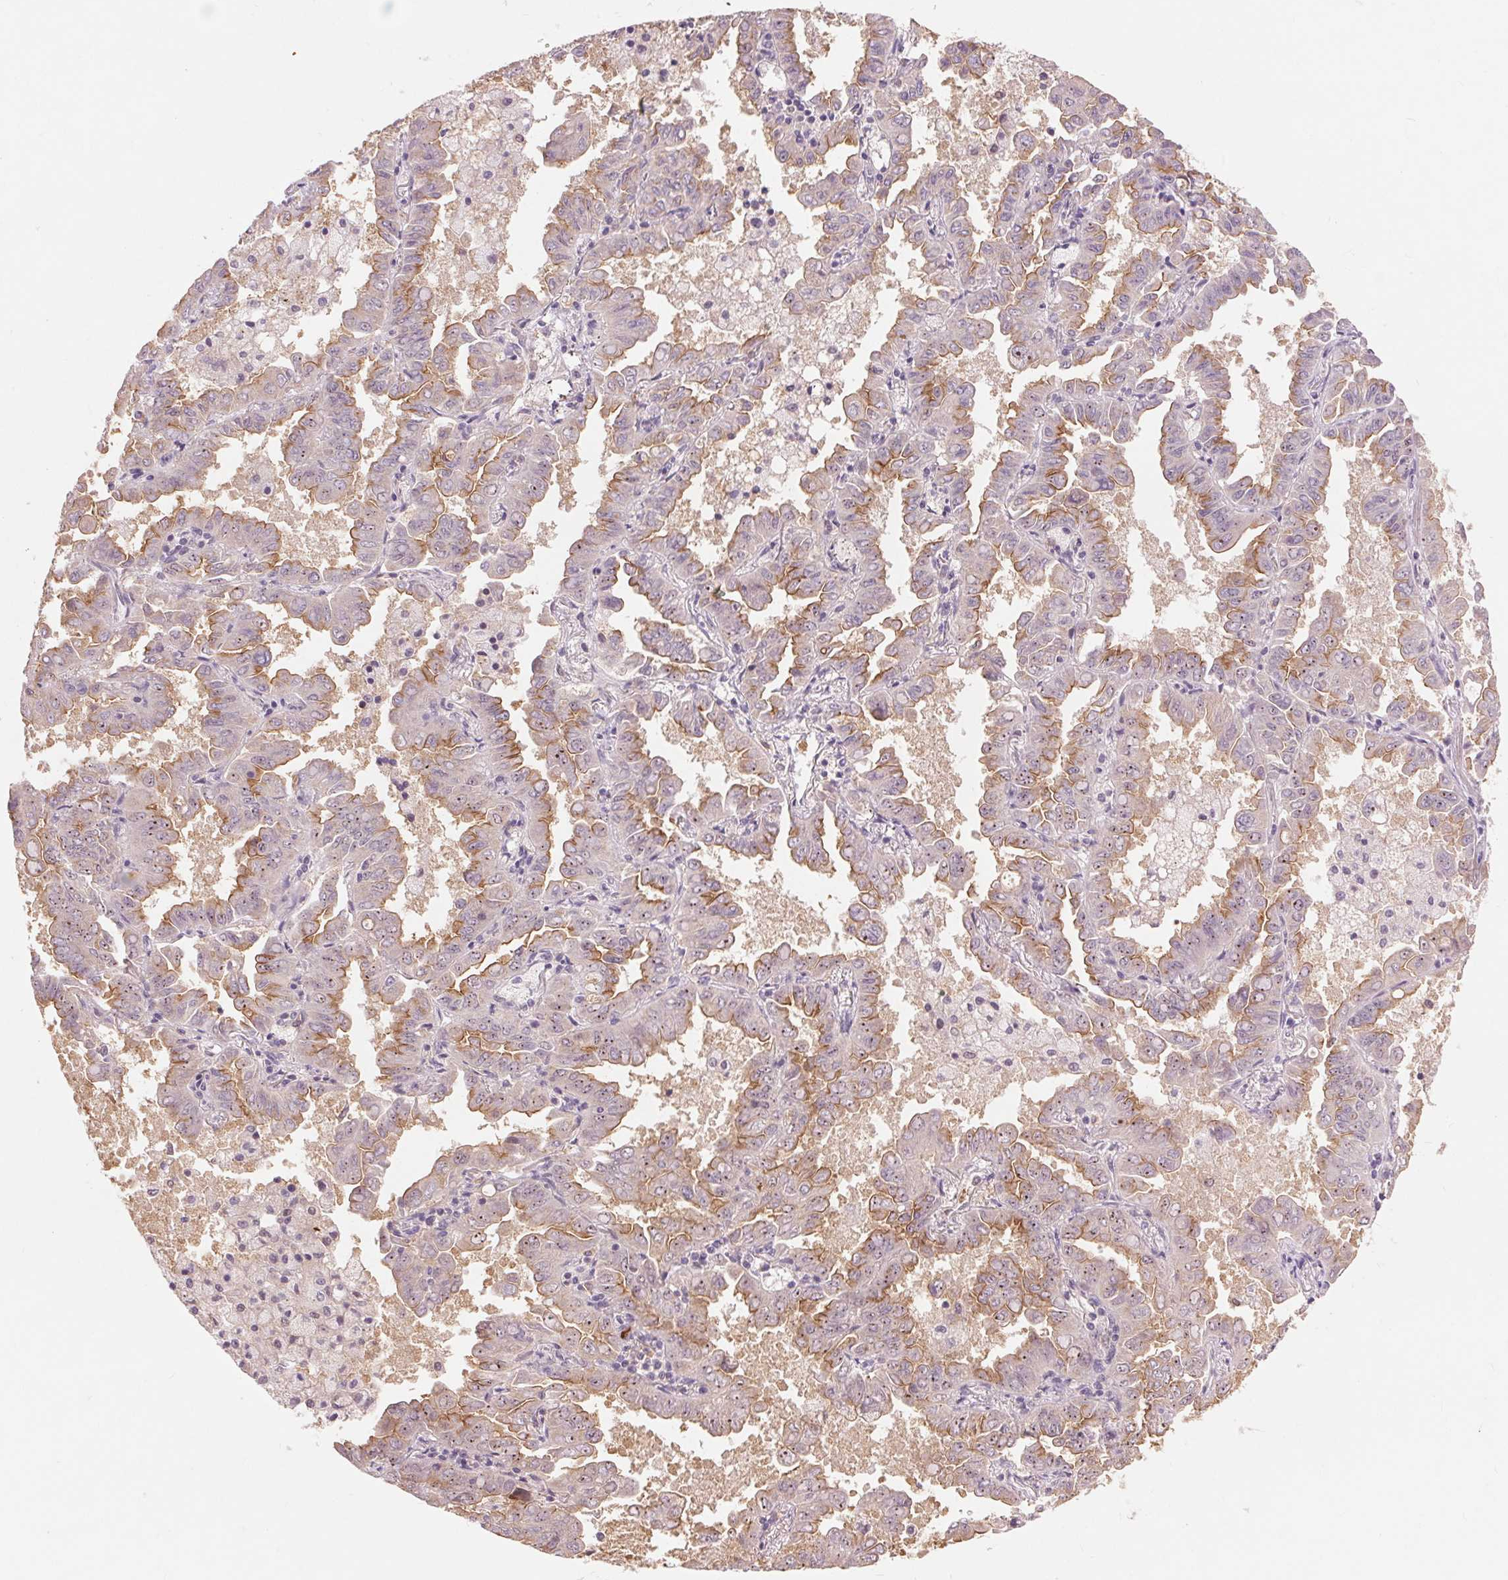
{"staining": {"intensity": "moderate", "quantity": "25%-75%", "location": "cytoplasmic/membranous"}, "tissue": "lung cancer", "cell_type": "Tumor cells", "image_type": "cancer", "snomed": [{"axis": "morphology", "description": "Adenocarcinoma, NOS"}, {"axis": "topography", "description": "Lung"}], "caption": "About 25%-75% of tumor cells in human lung adenocarcinoma display moderate cytoplasmic/membranous protein positivity as visualized by brown immunohistochemical staining.", "gene": "RANBP3L", "patient": {"sex": "male", "age": 64}}